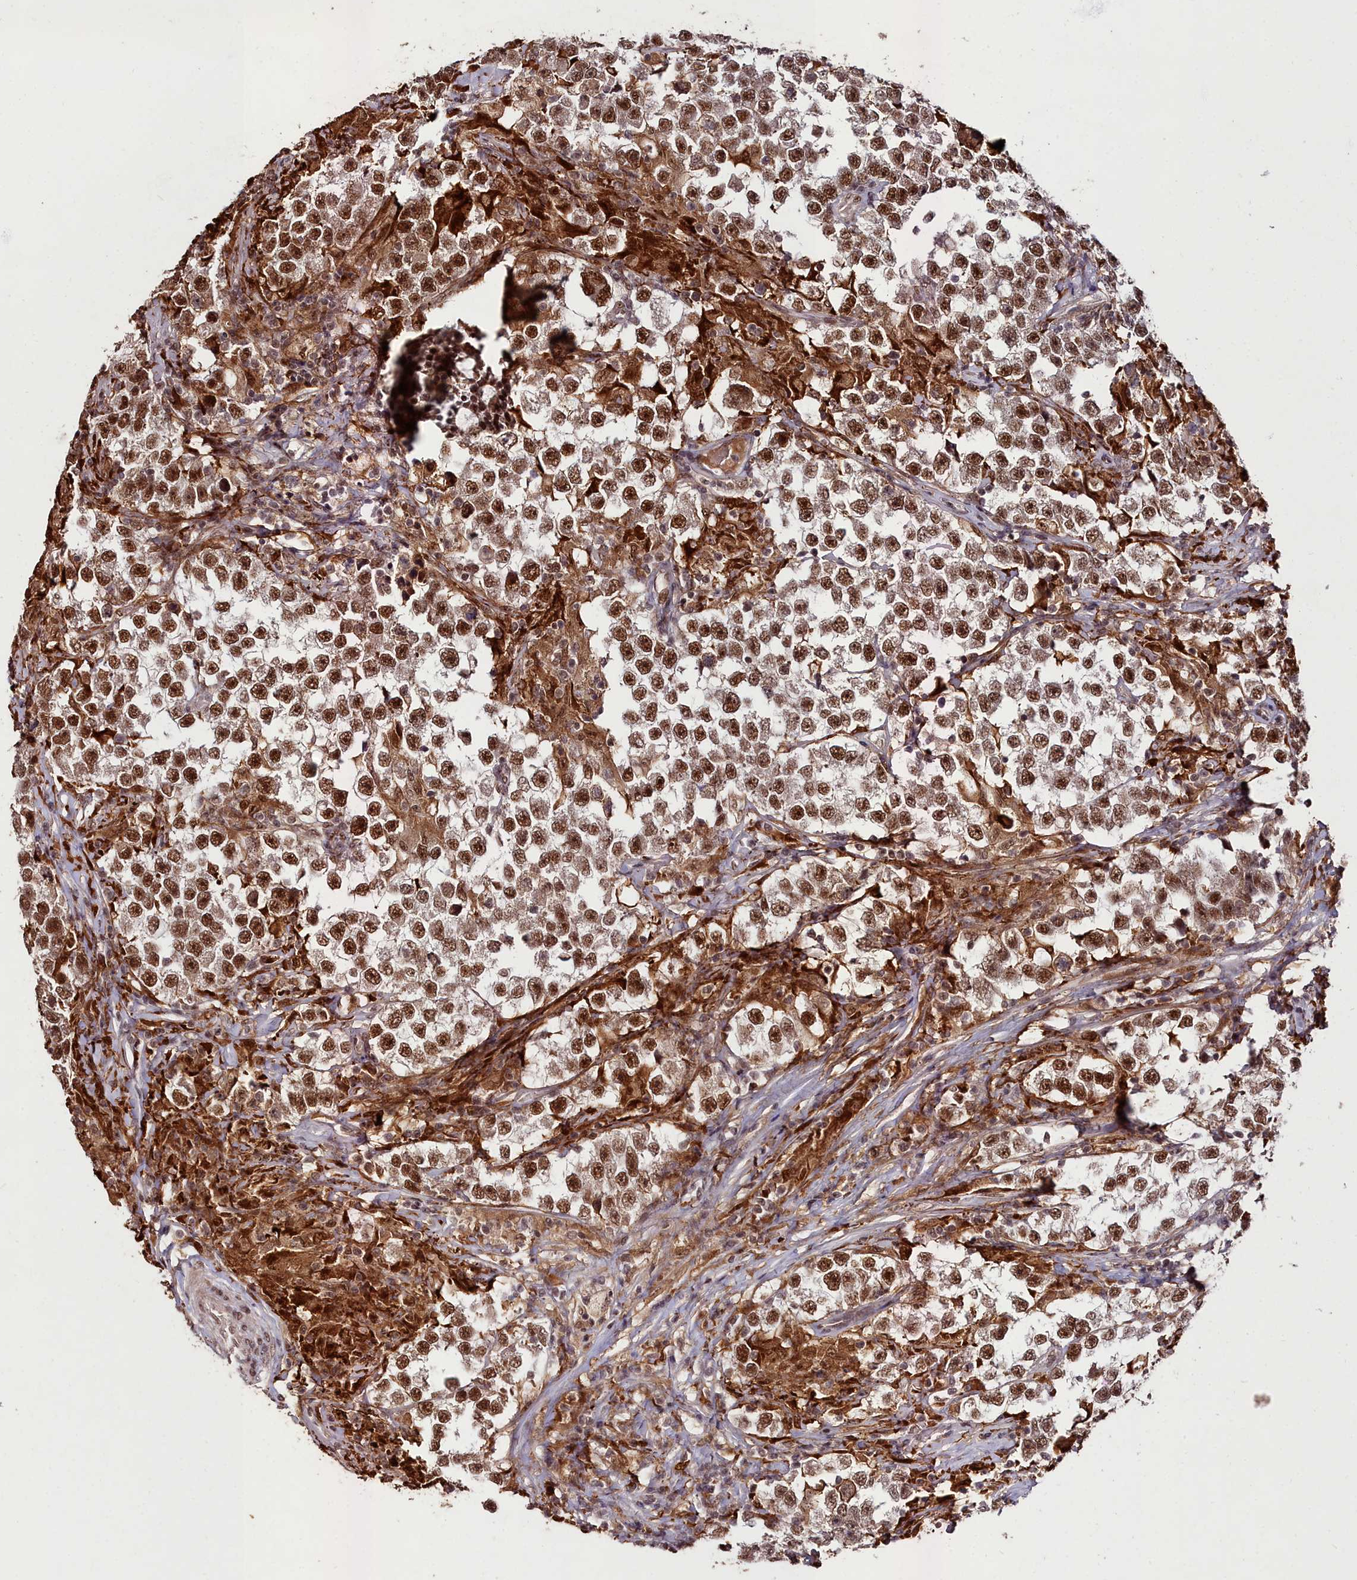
{"staining": {"intensity": "strong", "quantity": ">75%", "location": "nuclear"}, "tissue": "testis cancer", "cell_type": "Tumor cells", "image_type": "cancer", "snomed": [{"axis": "morphology", "description": "Seminoma, NOS"}, {"axis": "topography", "description": "Testis"}], "caption": "Protein staining displays strong nuclear positivity in about >75% of tumor cells in seminoma (testis). The staining is performed using DAB (3,3'-diaminobenzidine) brown chromogen to label protein expression. The nuclei are counter-stained blue using hematoxylin.", "gene": "CXXC1", "patient": {"sex": "male", "age": 46}}